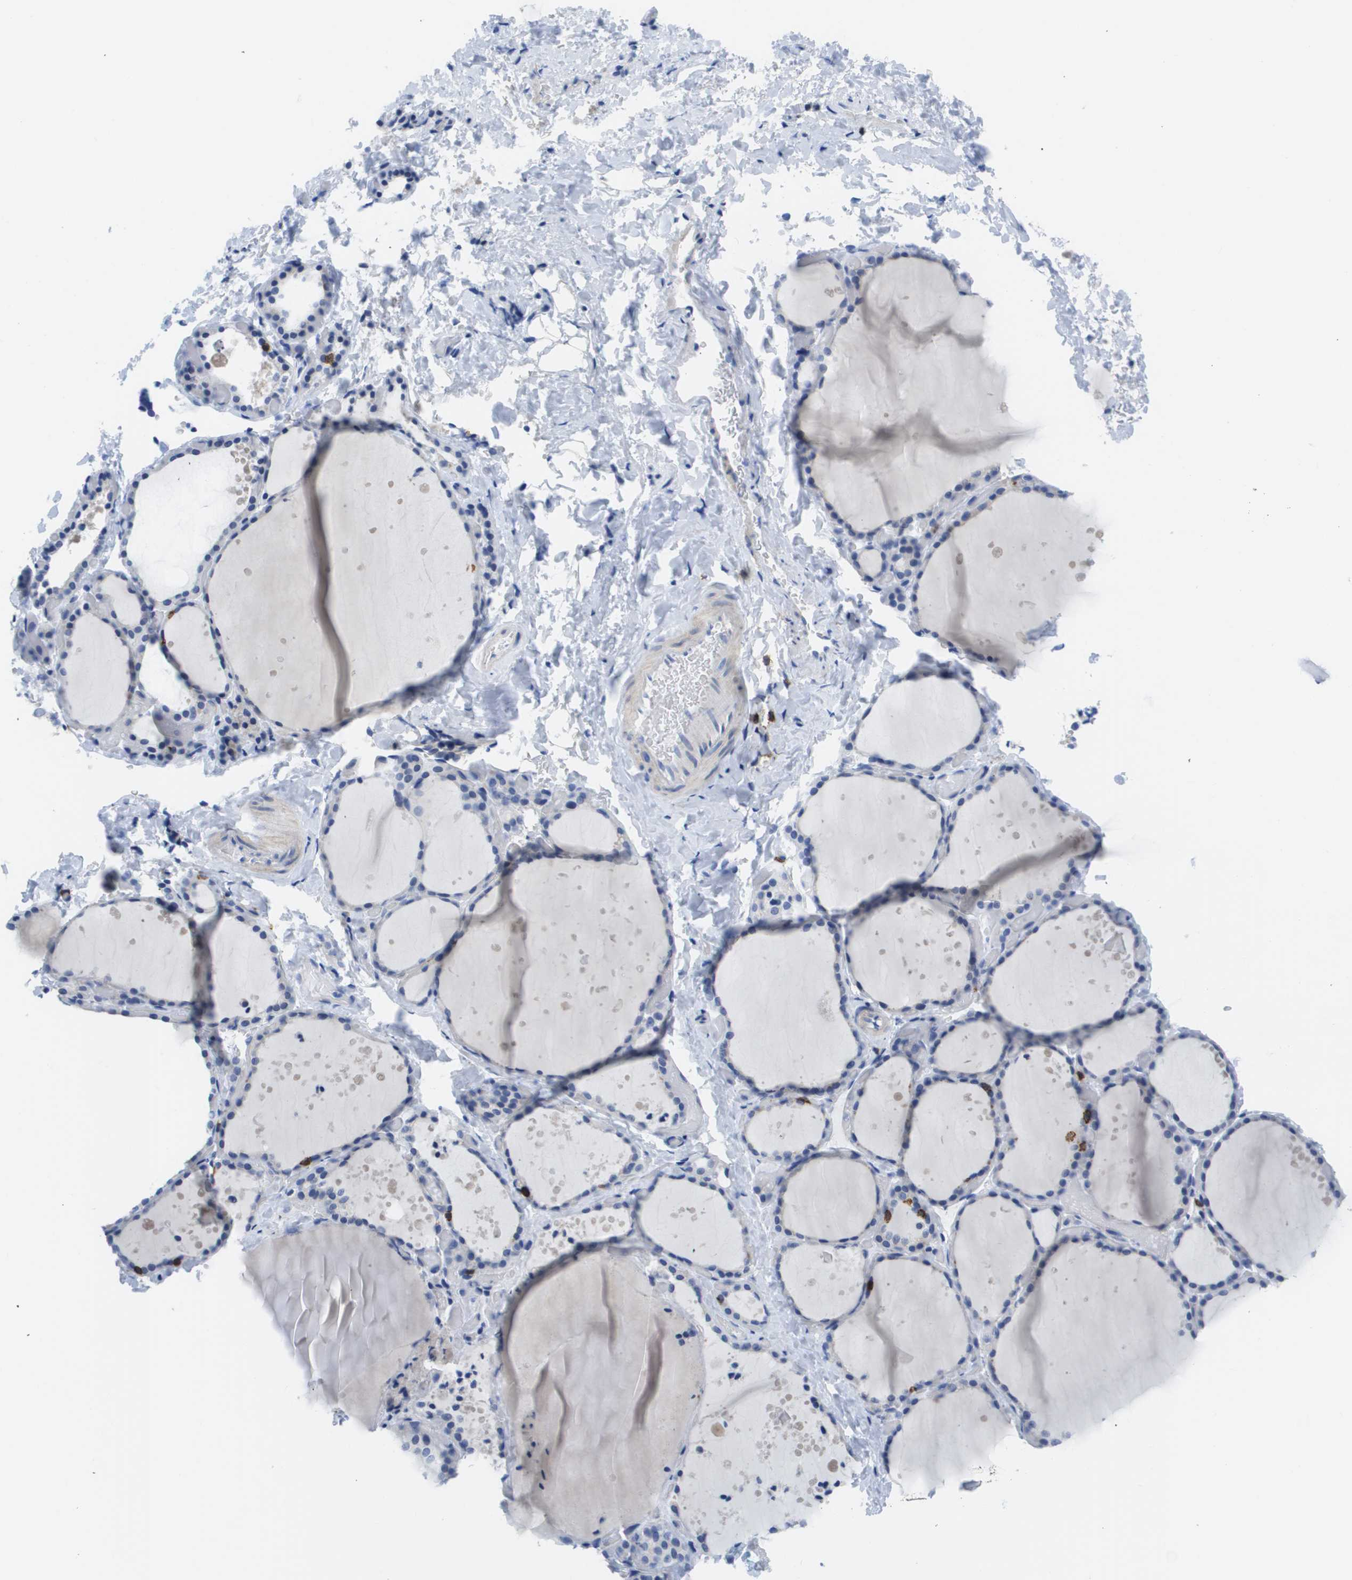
{"staining": {"intensity": "negative", "quantity": "none", "location": "none"}, "tissue": "thyroid gland", "cell_type": "Glandular cells", "image_type": "normal", "snomed": [{"axis": "morphology", "description": "Normal tissue, NOS"}, {"axis": "topography", "description": "Thyroid gland"}], "caption": "Unremarkable thyroid gland was stained to show a protein in brown. There is no significant staining in glandular cells.", "gene": "MS4A1", "patient": {"sex": "female", "age": 44}}